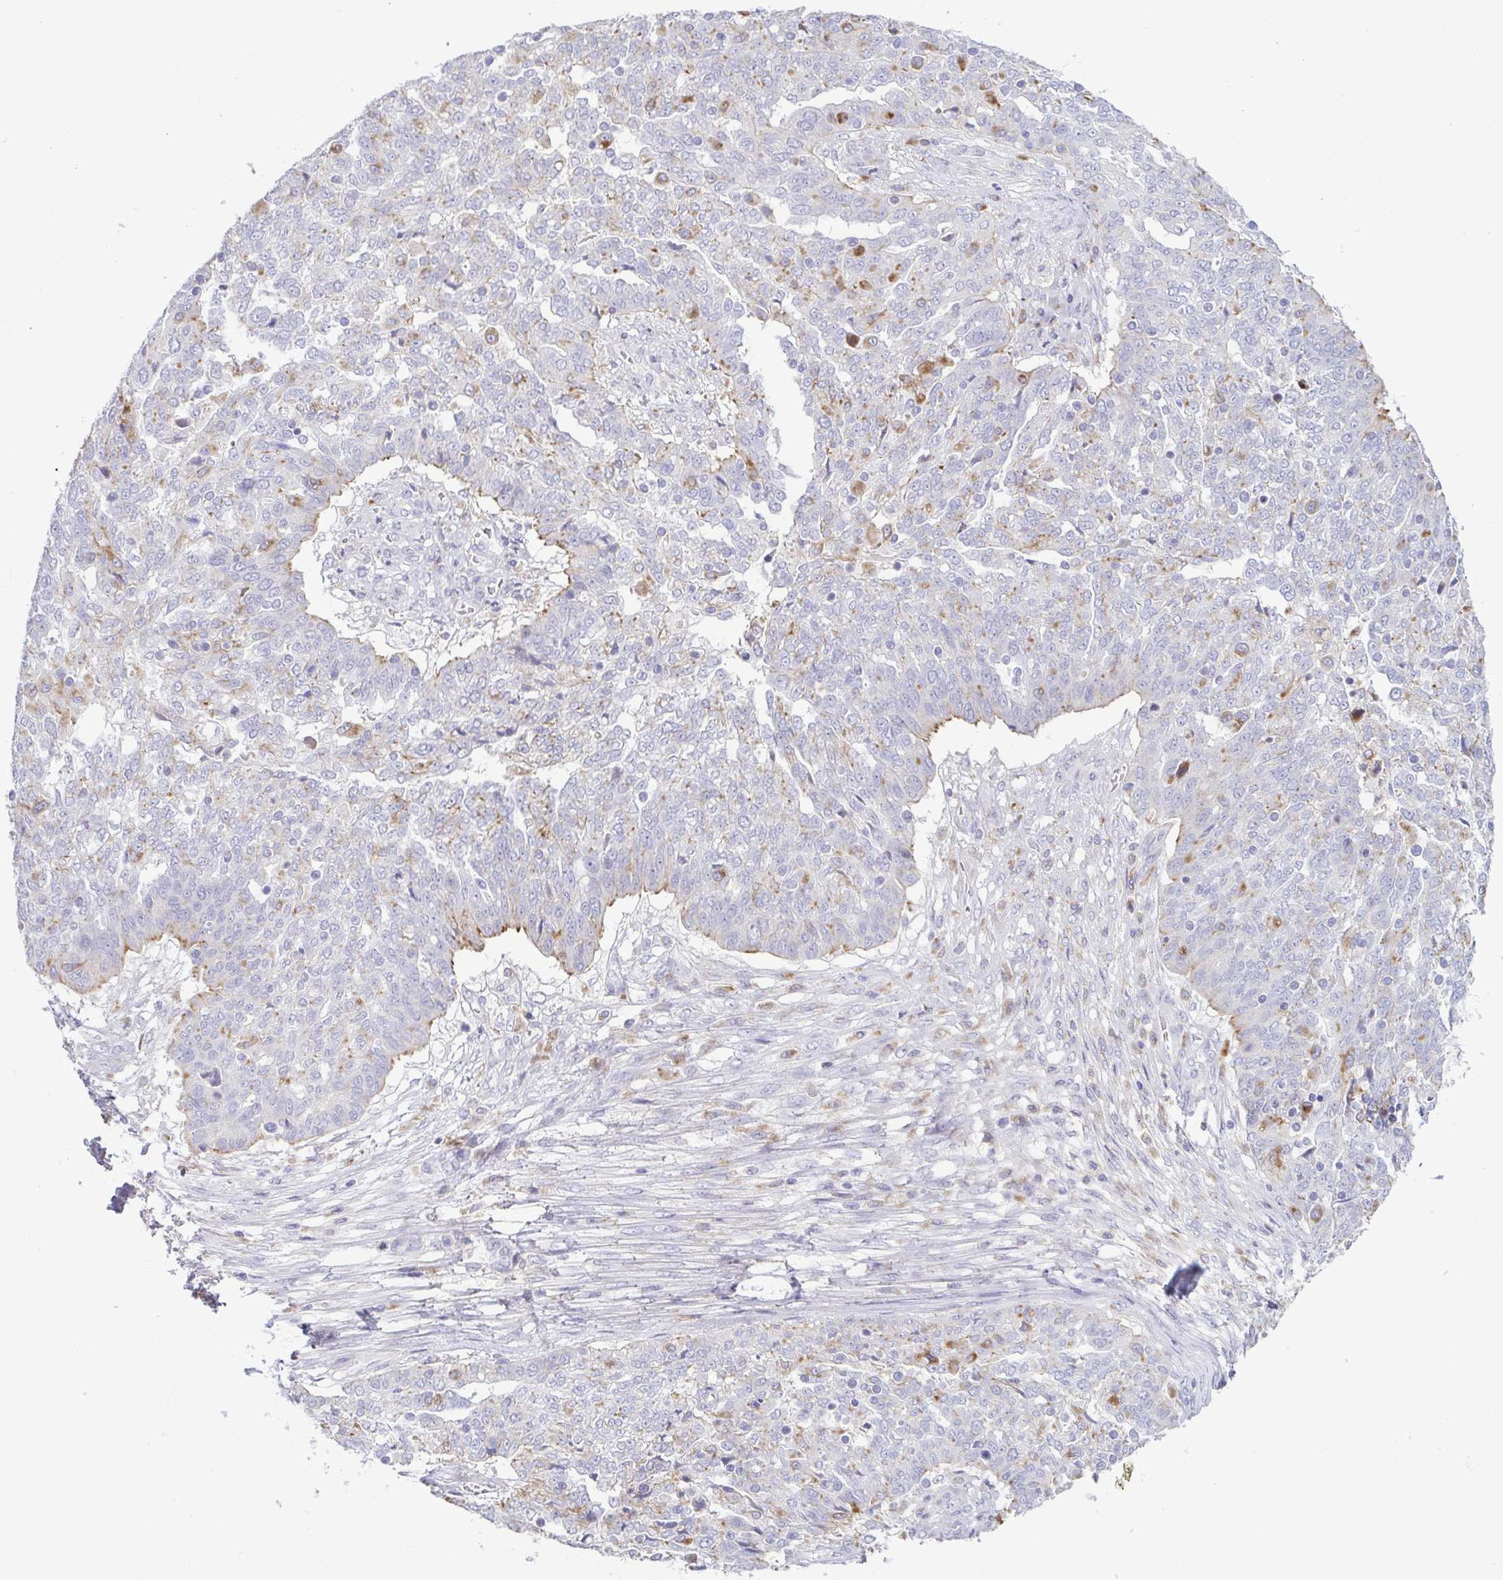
{"staining": {"intensity": "moderate", "quantity": "<25%", "location": "cytoplasmic/membranous"}, "tissue": "ovarian cancer", "cell_type": "Tumor cells", "image_type": "cancer", "snomed": [{"axis": "morphology", "description": "Cystadenocarcinoma, serous, NOS"}, {"axis": "topography", "description": "Ovary"}], "caption": "This is an image of IHC staining of ovarian cancer (serous cystadenocarcinoma), which shows moderate positivity in the cytoplasmic/membranous of tumor cells.", "gene": "ATP6V1G2", "patient": {"sex": "female", "age": 67}}